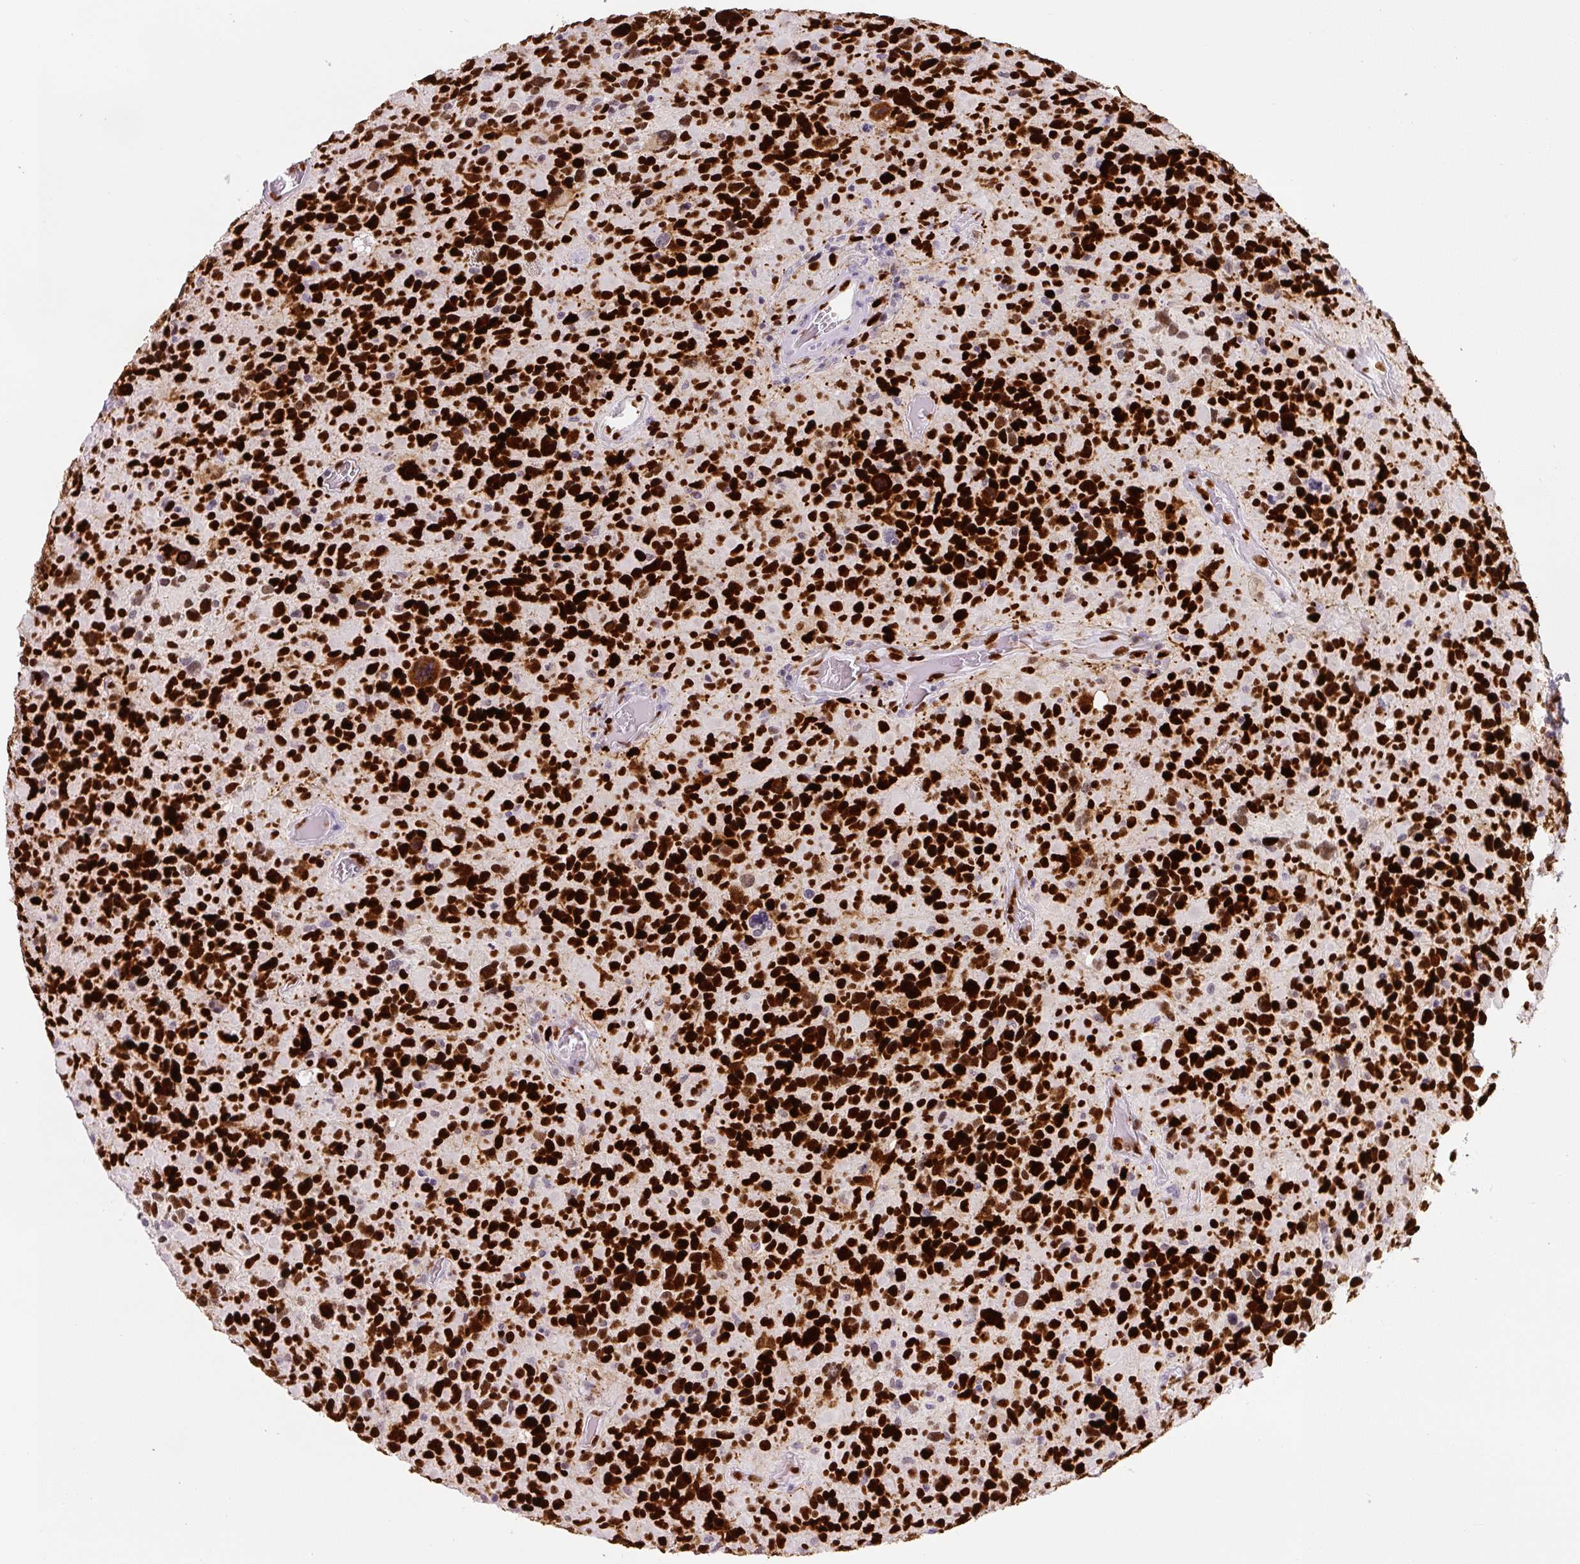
{"staining": {"intensity": "strong", "quantity": ">75%", "location": "nuclear"}, "tissue": "glioma", "cell_type": "Tumor cells", "image_type": "cancer", "snomed": [{"axis": "morphology", "description": "Glioma, malignant, High grade"}, {"axis": "topography", "description": "Brain"}], "caption": "Tumor cells reveal strong nuclear staining in about >75% of cells in malignant high-grade glioma. Nuclei are stained in blue.", "gene": "ZEB1", "patient": {"sex": "female", "age": 40}}